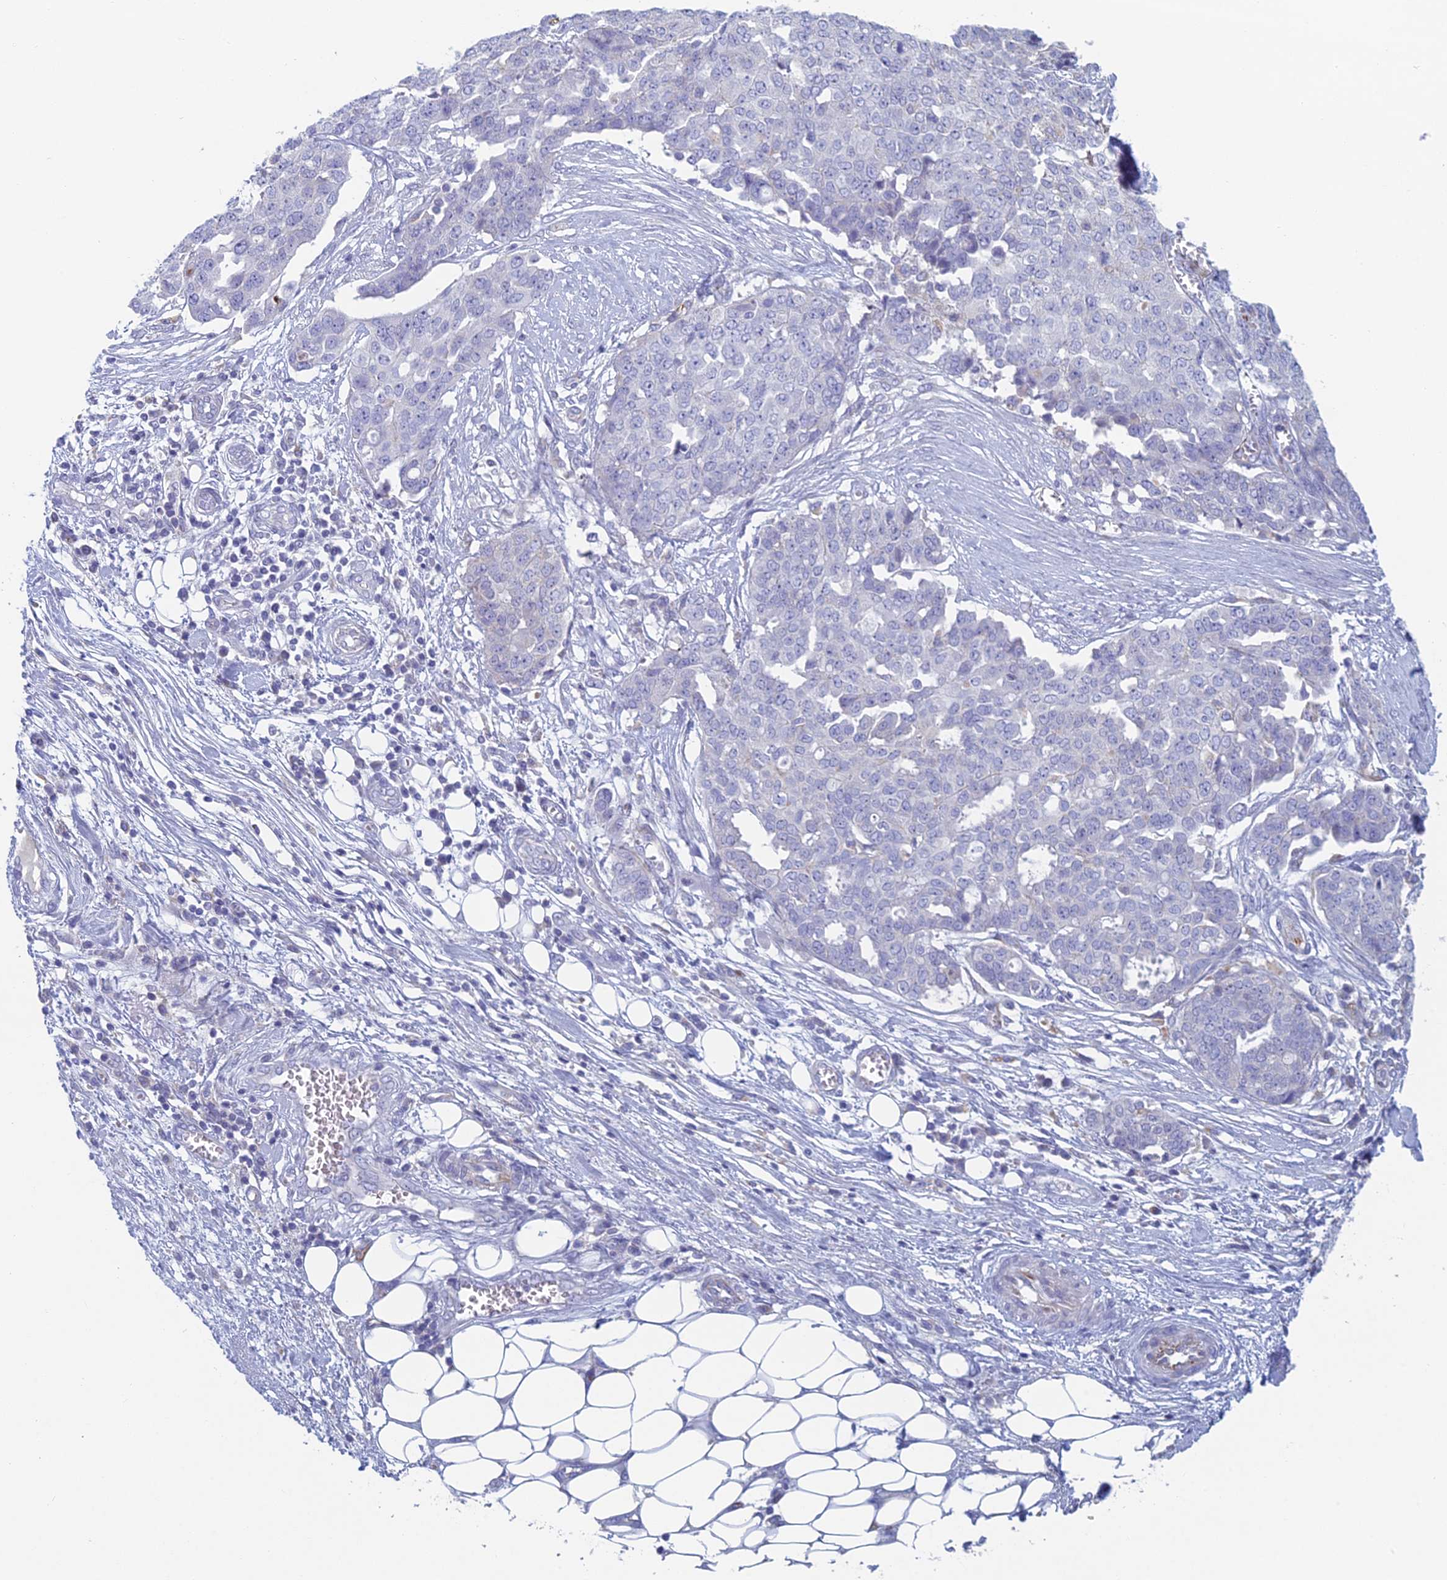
{"staining": {"intensity": "negative", "quantity": "none", "location": "none"}, "tissue": "ovarian cancer", "cell_type": "Tumor cells", "image_type": "cancer", "snomed": [{"axis": "morphology", "description": "Cystadenocarcinoma, serous, NOS"}, {"axis": "topography", "description": "Soft tissue"}, {"axis": "topography", "description": "Ovary"}], "caption": "Immunohistochemical staining of human serous cystadenocarcinoma (ovarian) exhibits no significant positivity in tumor cells.", "gene": "FERD3L", "patient": {"sex": "female", "age": 57}}